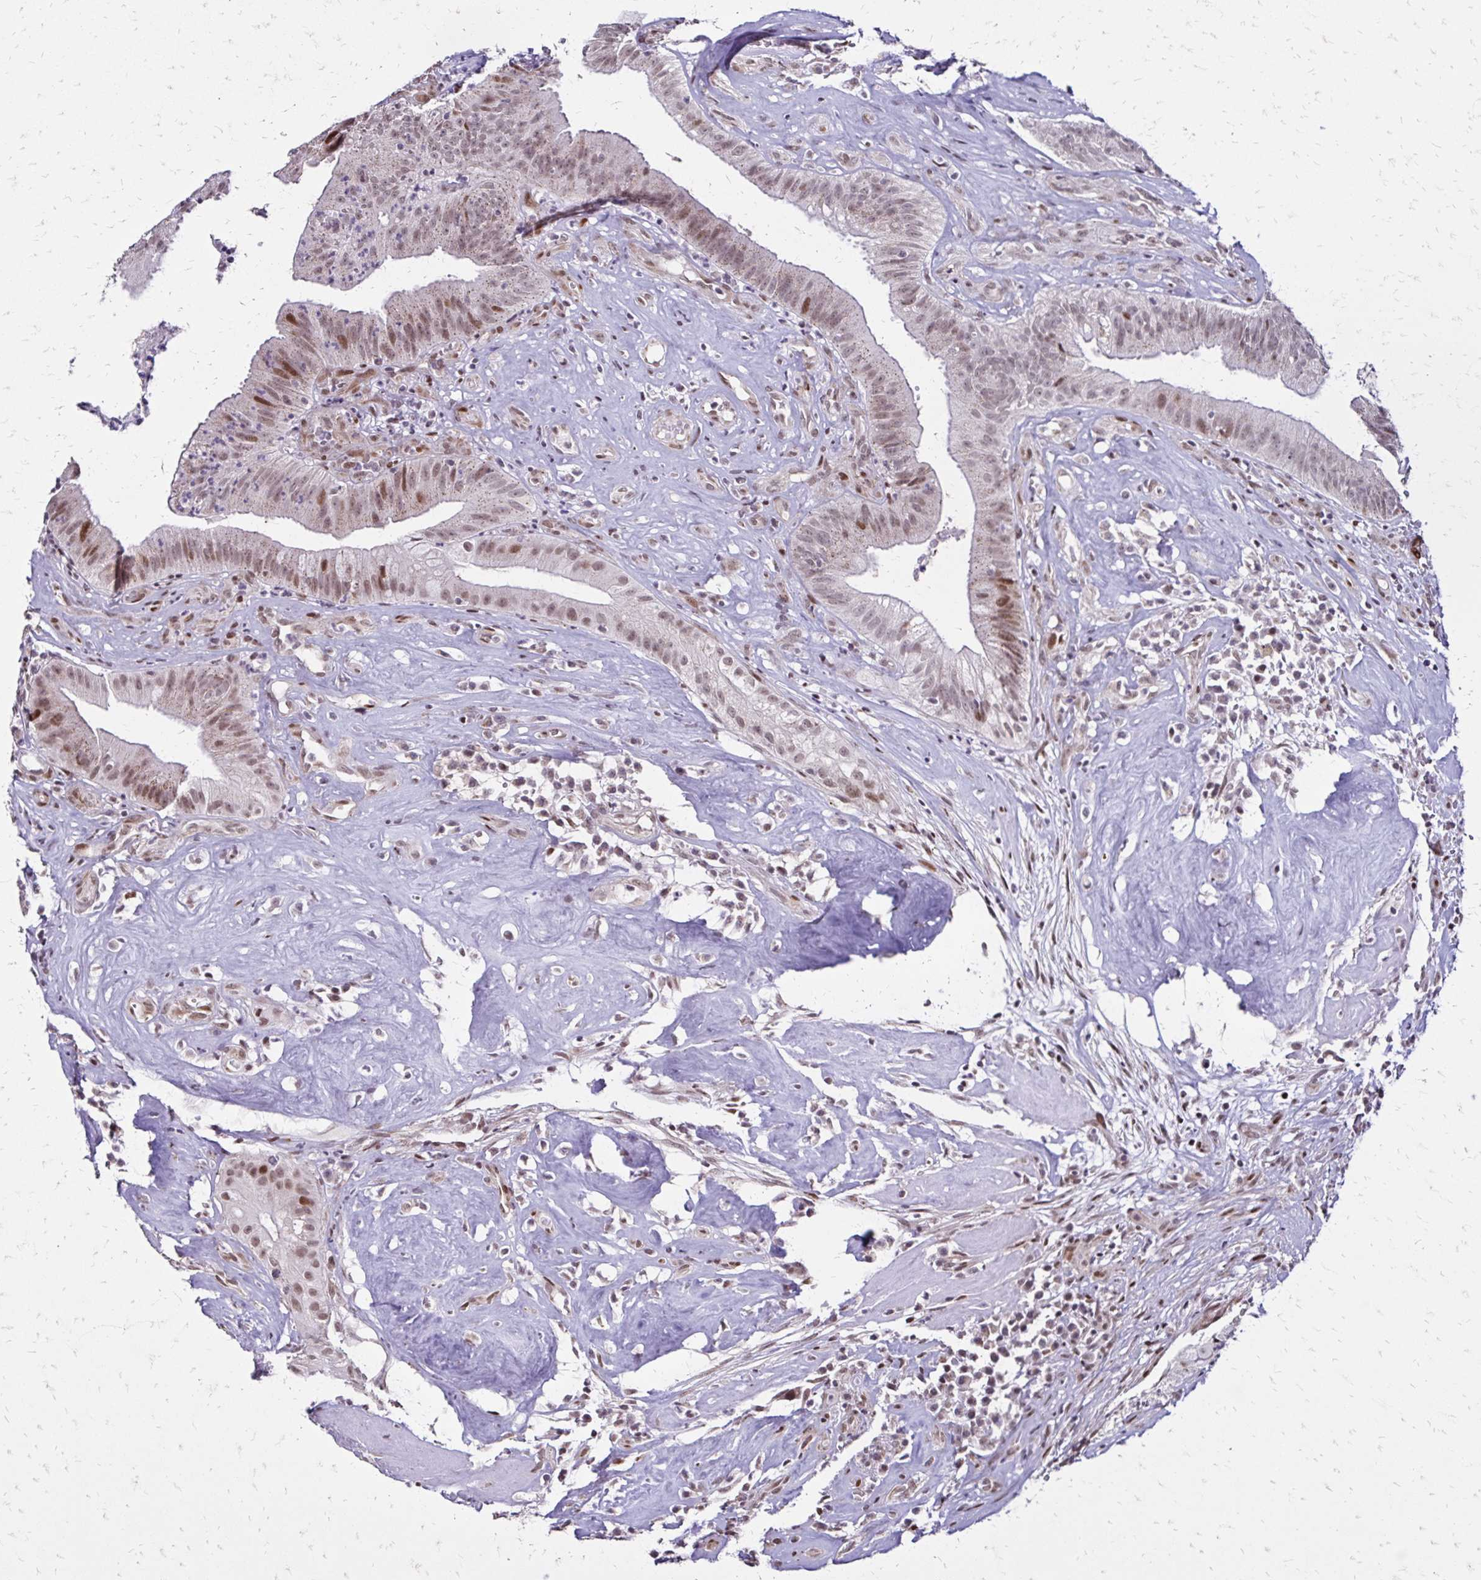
{"staining": {"intensity": "moderate", "quantity": ">75%", "location": "nuclear"}, "tissue": "head and neck cancer", "cell_type": "Tumor cells", "image_type": "cancer", "snomed": [{"axis": "morphology", "description": "Adenocarcinoma, NOS"}, {"axis": "topography", "description": "Head-Neck"}], "caption": "Approximately >75% of tumor cells in head and neck adenocarcinoma display moderate nuclear protein staining as visualized by brown immunohistochemical staining.", "gene": "TOB1", "patient": {"sex": "male", "age": 44}}